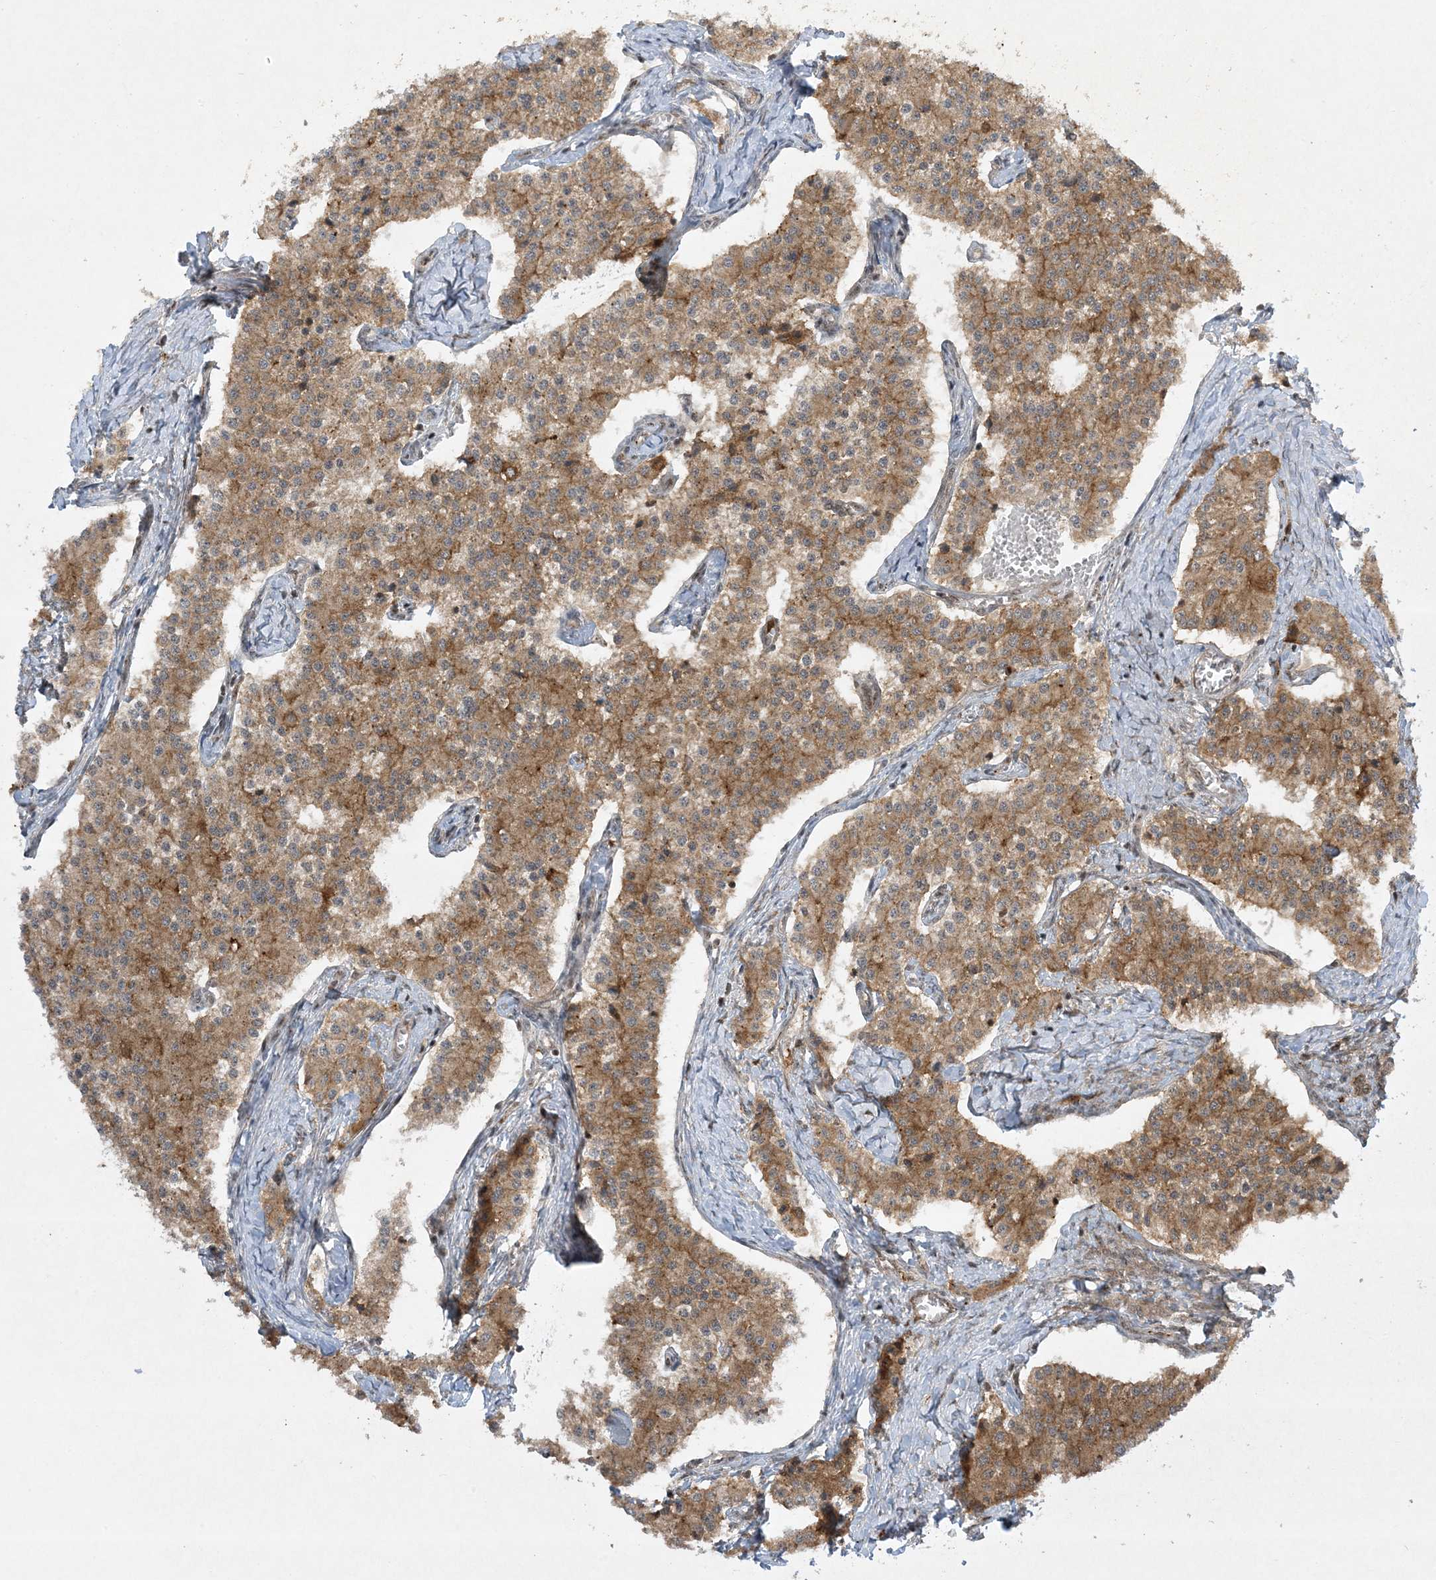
{"staining": {"intensity": "moderate", "quantity": ">75%", "location": "cytoplasmic/membranous"}, "tissue": "carcinoid", "cell_type": "Tumor cells", "image_type": "cancer", "snomed": [{"axis": "morphology", "description": "Carcinoid, malignant, NOS"}, {"axis": "topography", "description": "Colon"}], "caption": "Immunohistochemical staining of human carcinoid exhibits moderate cytoplasmic/membranous protein expression in approximately >75% of tumor cells.", "gene": "CERT1", "patient": {"sex": "female", "age": 52}}